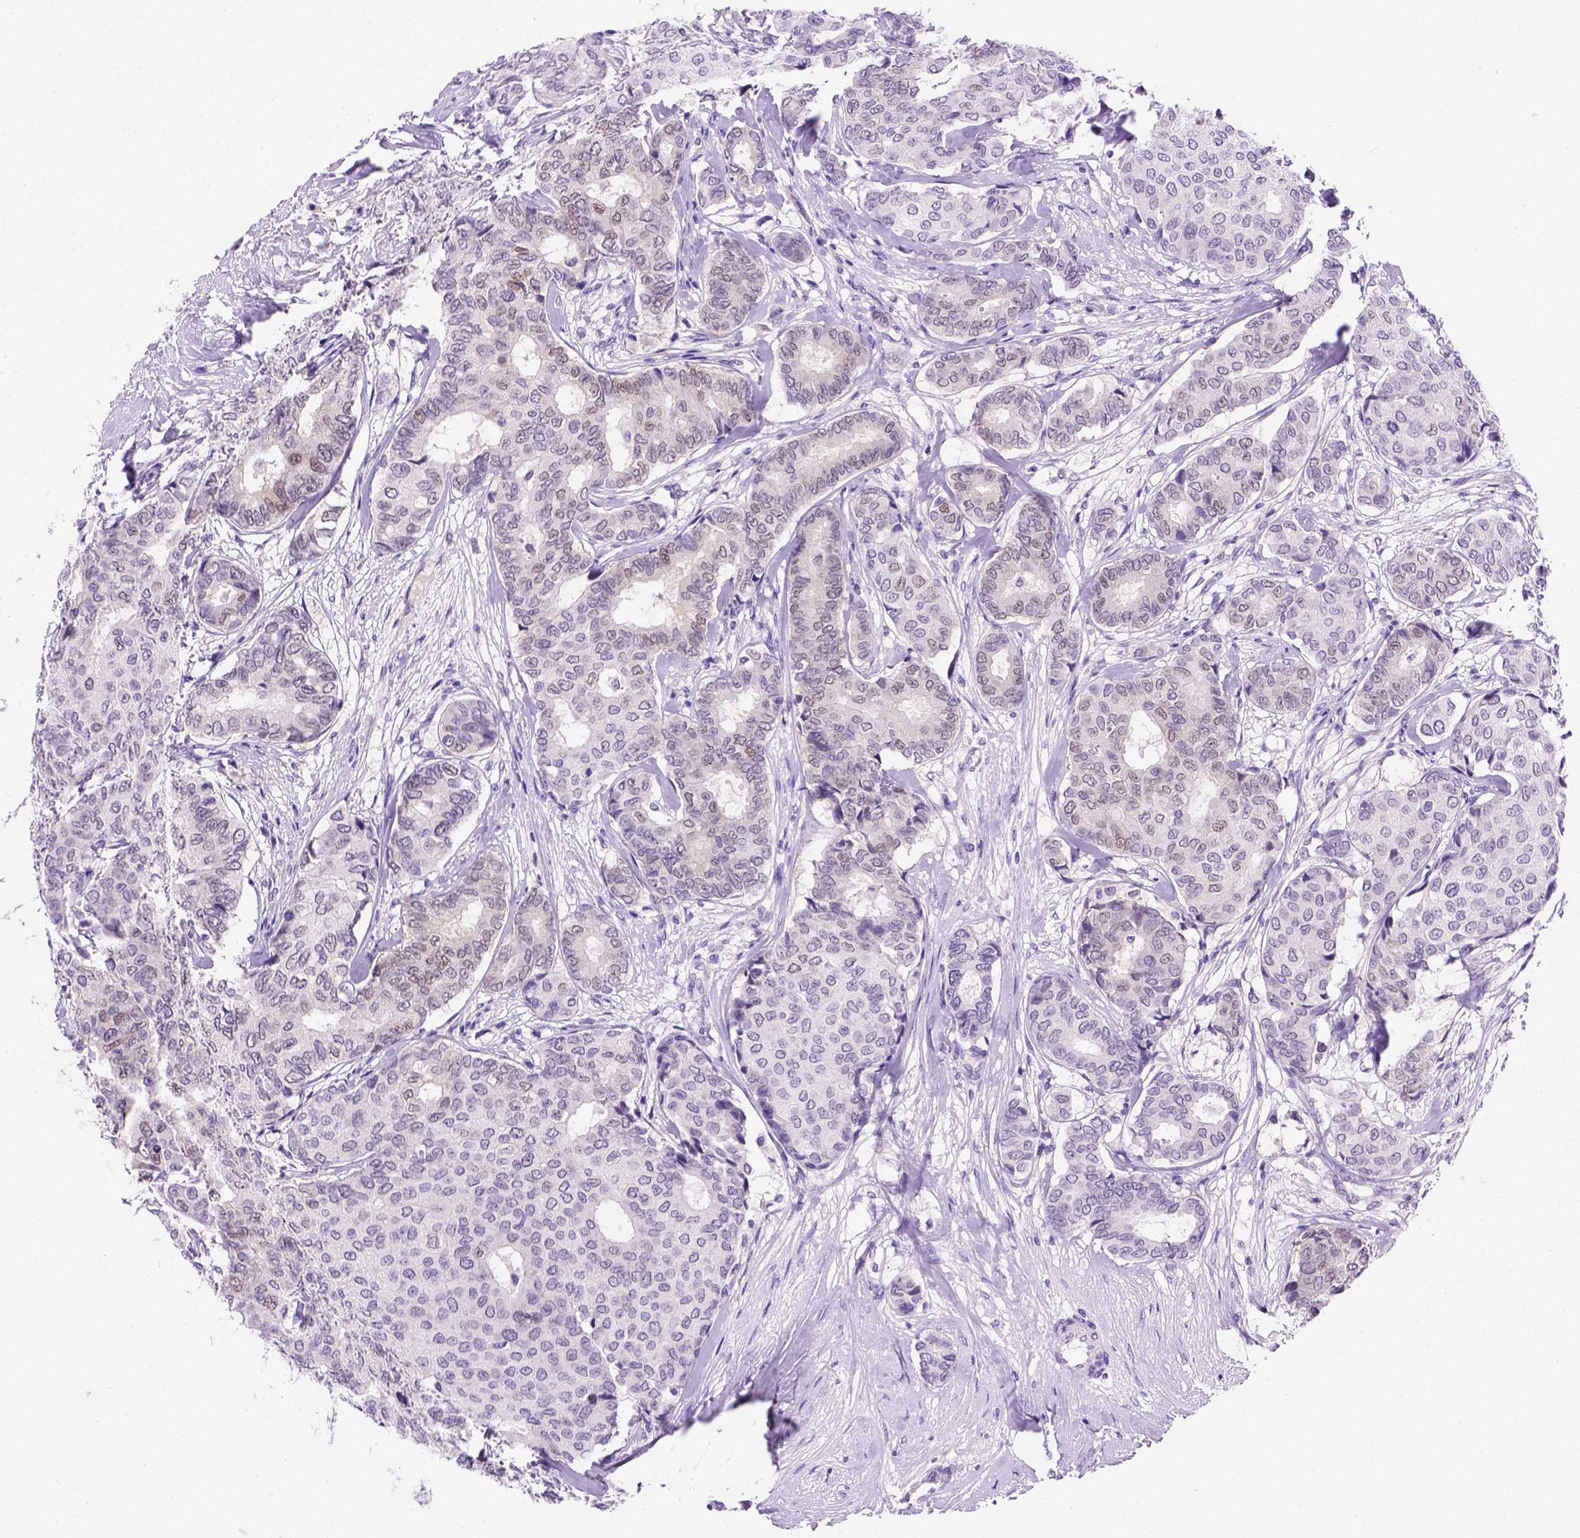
{"staining": {"intensity": "weak", "quantity": "<25%", "location": "nuclear"}, "tissue": "breast cancer", "cell_type": "Tumor cells", "image_type": "cancer", "snomed": [{"axis": "morphology", "description": "Duct carcinoma"}, {"axis": "topography", "description": "Breast"}], "caption": "Tumor cells show no significant protein expression in invasive ductal carcinoma (breast).", "gene": "FAM81B", "patient": {"sex": "female", "age": 75}}